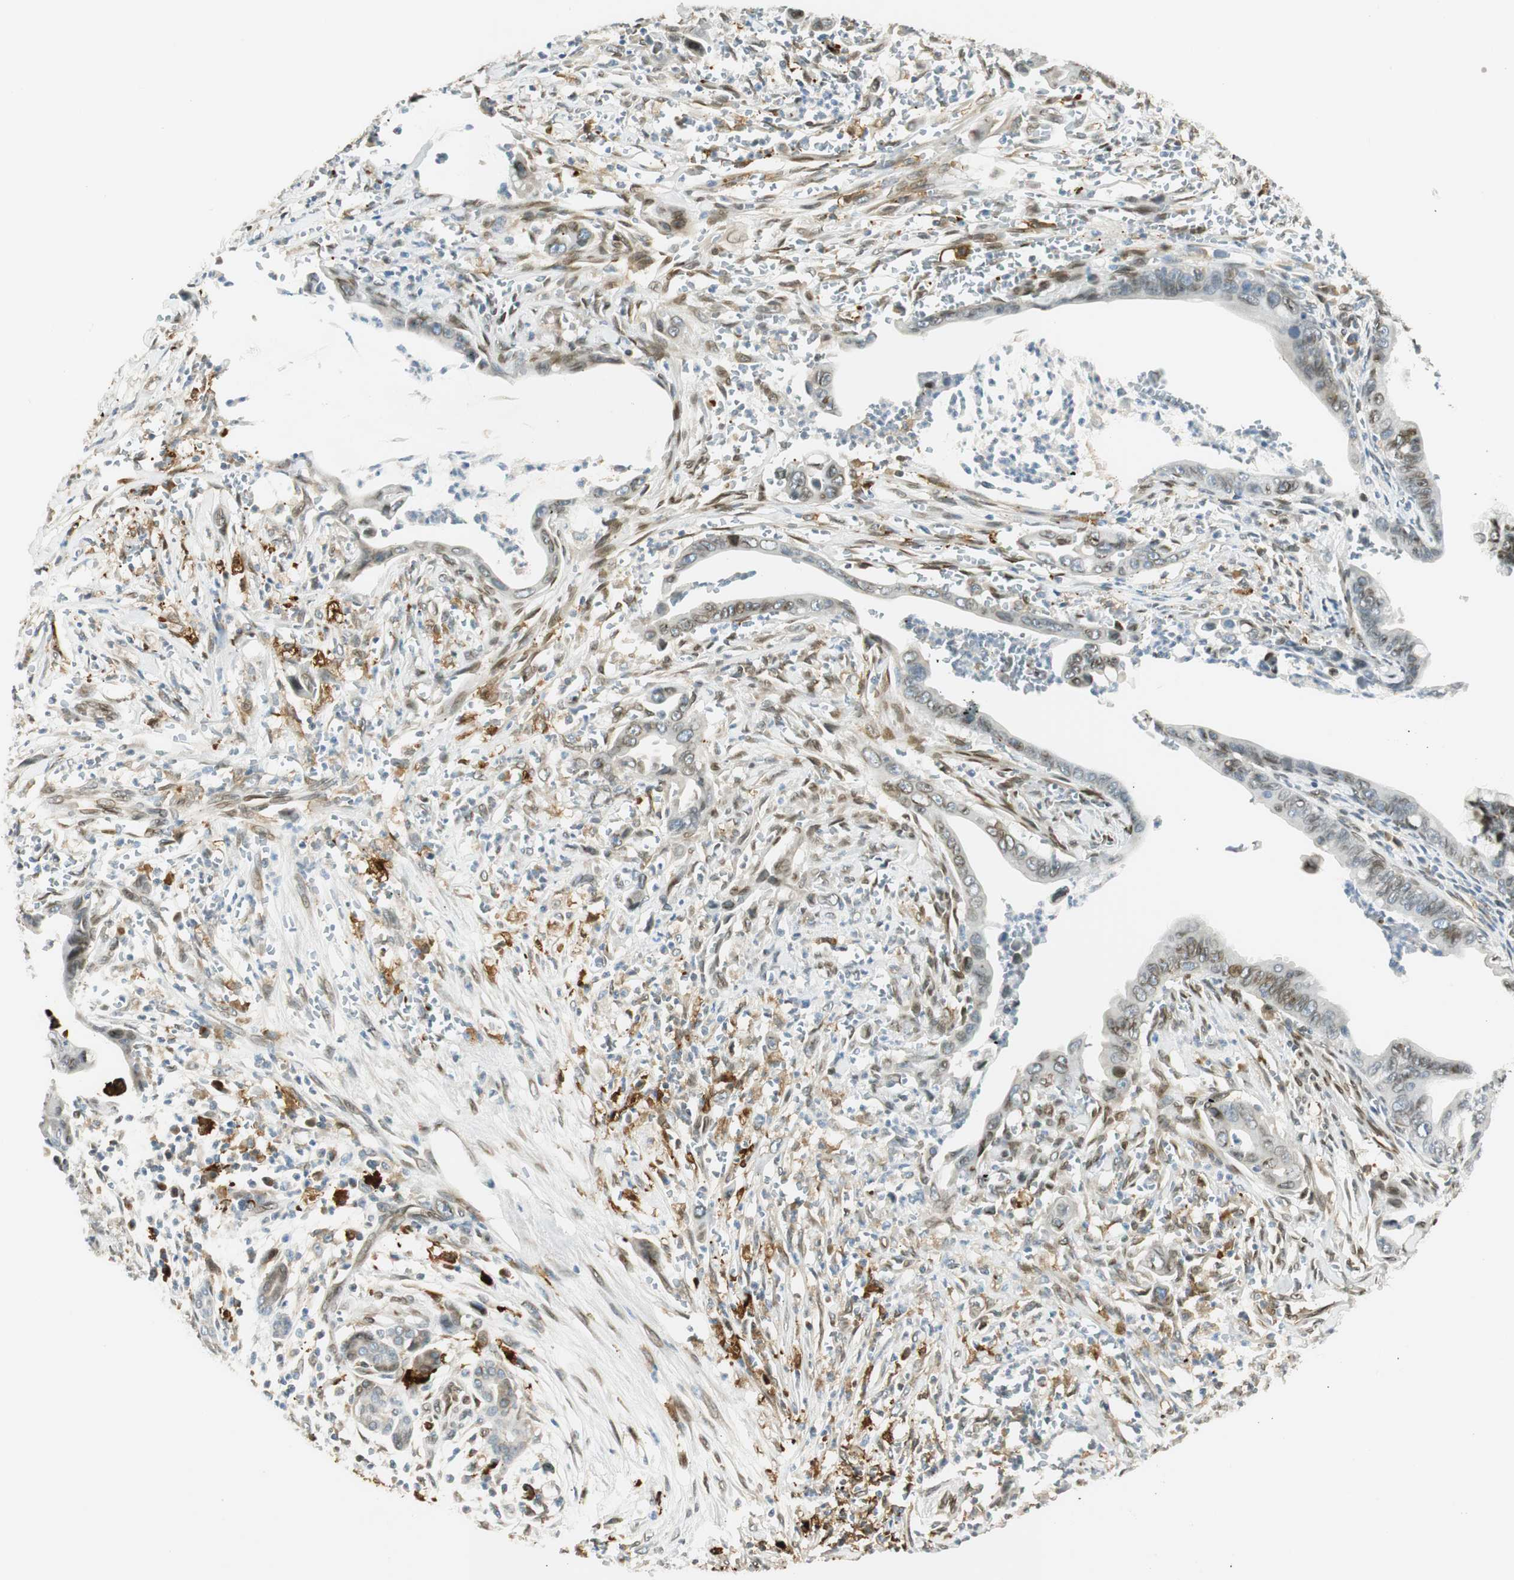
{"staining": {"intensity": "weak", "quantity": "25%-75%", "location": "cytoplasmic/membranous"}, "tissue": "pancreatic cancer", "cell_type": "Tumor cells", "image_type": "cancer", "snomed": [{"axis": "morphology", "description": "Adenocarcinoma, NOS"}, {"axis": "topography", "description": "Pancreas"}], "caption": "Immunohistochemistry of pancreatic cancer (adenocarcinoma) shows low levels of weak cytoplasmic/membranous expression in about 25%-75% of tumor cells.", "gene": "TMEM260", "patient": {"sex": "male", "age": 59}}